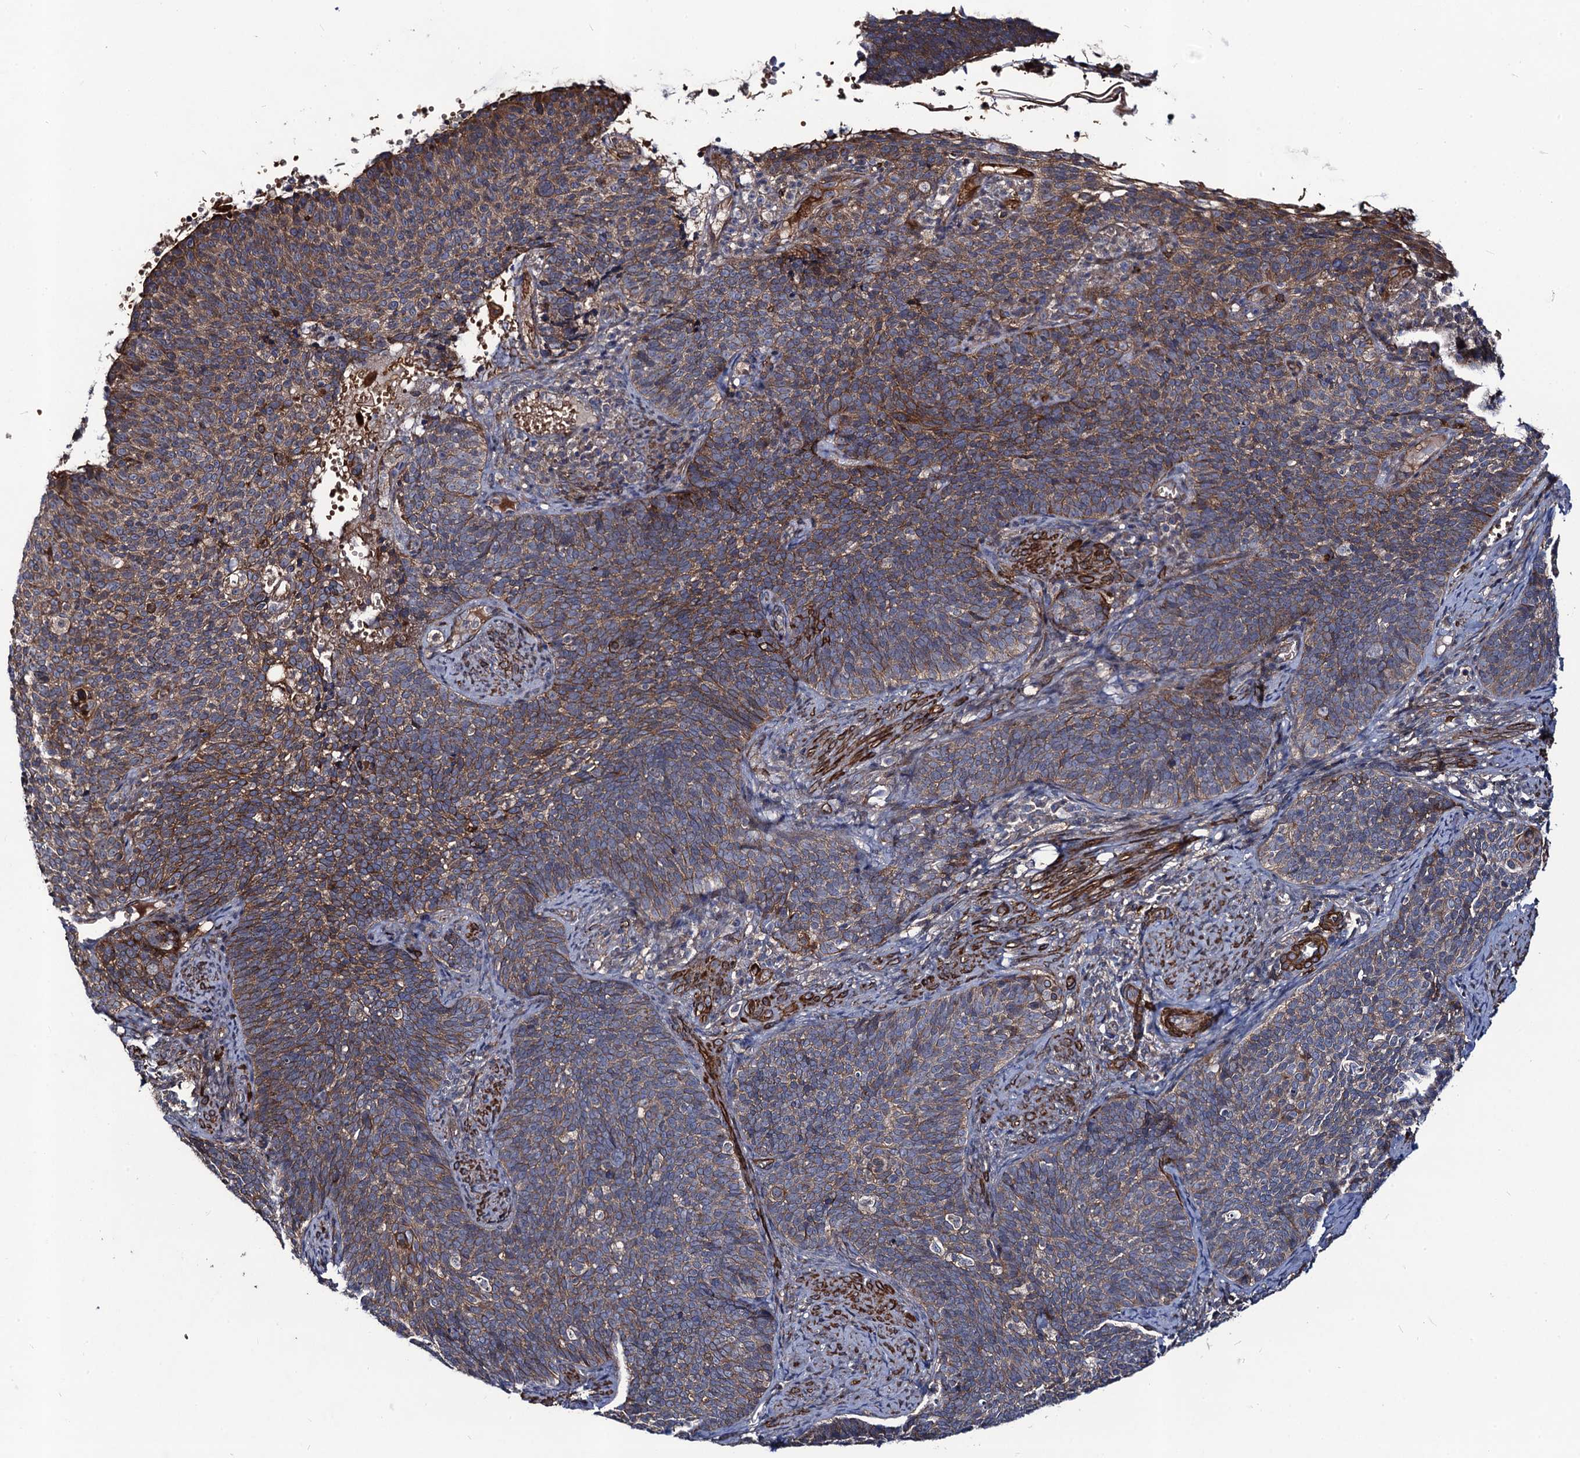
{"staining": {"intensity": "moderate", "quantity": ">75%", "location": "cytoplasmic/membranous"}, "tissue": "cervical cancer", "cell_type": "Tumor cells", "image_type": "cancer", "snomed": [{"axis": "morphology", "description": "Normal tissue, NOS"}, {"axis": "morphology", "description": "Squamous cell carcinoma, NOS"}, {"axis": "topography", "description": "Cervix"}], "caption": "Cervical cancer stained with immunohistochemistry (IHC) displays moderate cytoplasmic/membranous expression in approximately >75% of tumor cells.", "gene": "KXD1", "patient": {"sex": "female", "age": 39}}